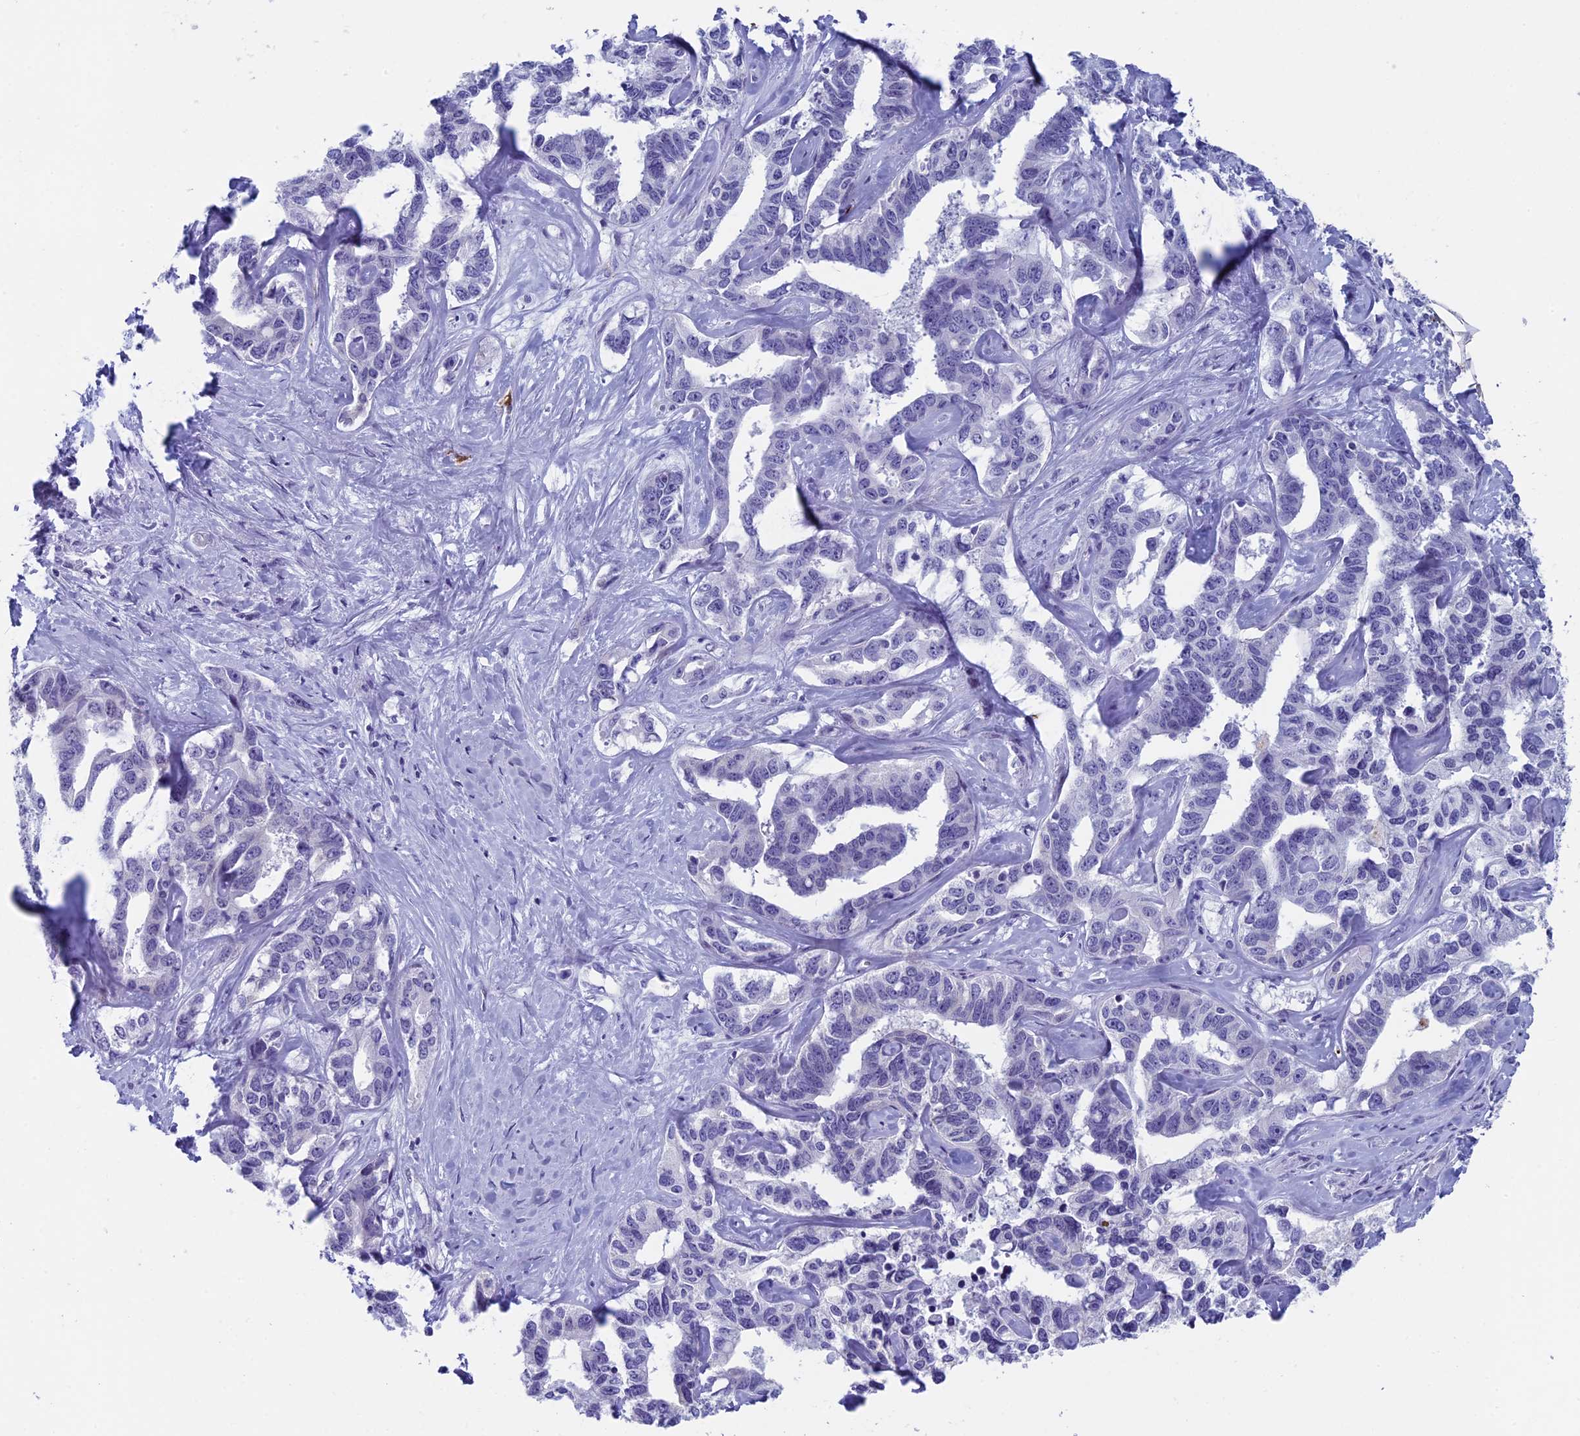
{"staining": {"intensity": "negative", "quantity": "none", "location": "none"}, "tissue": "liver cancer", "cell_type": "Tumor cells", "image_type": "cancer", "snomed": [{"axis": "morphology", "description": "Cholangiocarcinoma"}, {"axis": "topography", "description": "Liver"}], "caption": "Immunohistochemistry (IHC) photomicrograph of human liver cholangiocarcinoma stained for a protein (brown), which reveals no expression in tumor cells. (Stains: DAB (3,3'-diaminobenzidine) immunohistochemistry with hematoxylin counter stain, Microscopy: brightfield microscopy at high magnification).", "gene": "AIFM2", "patient": {"sex": "male", "age": 59}}